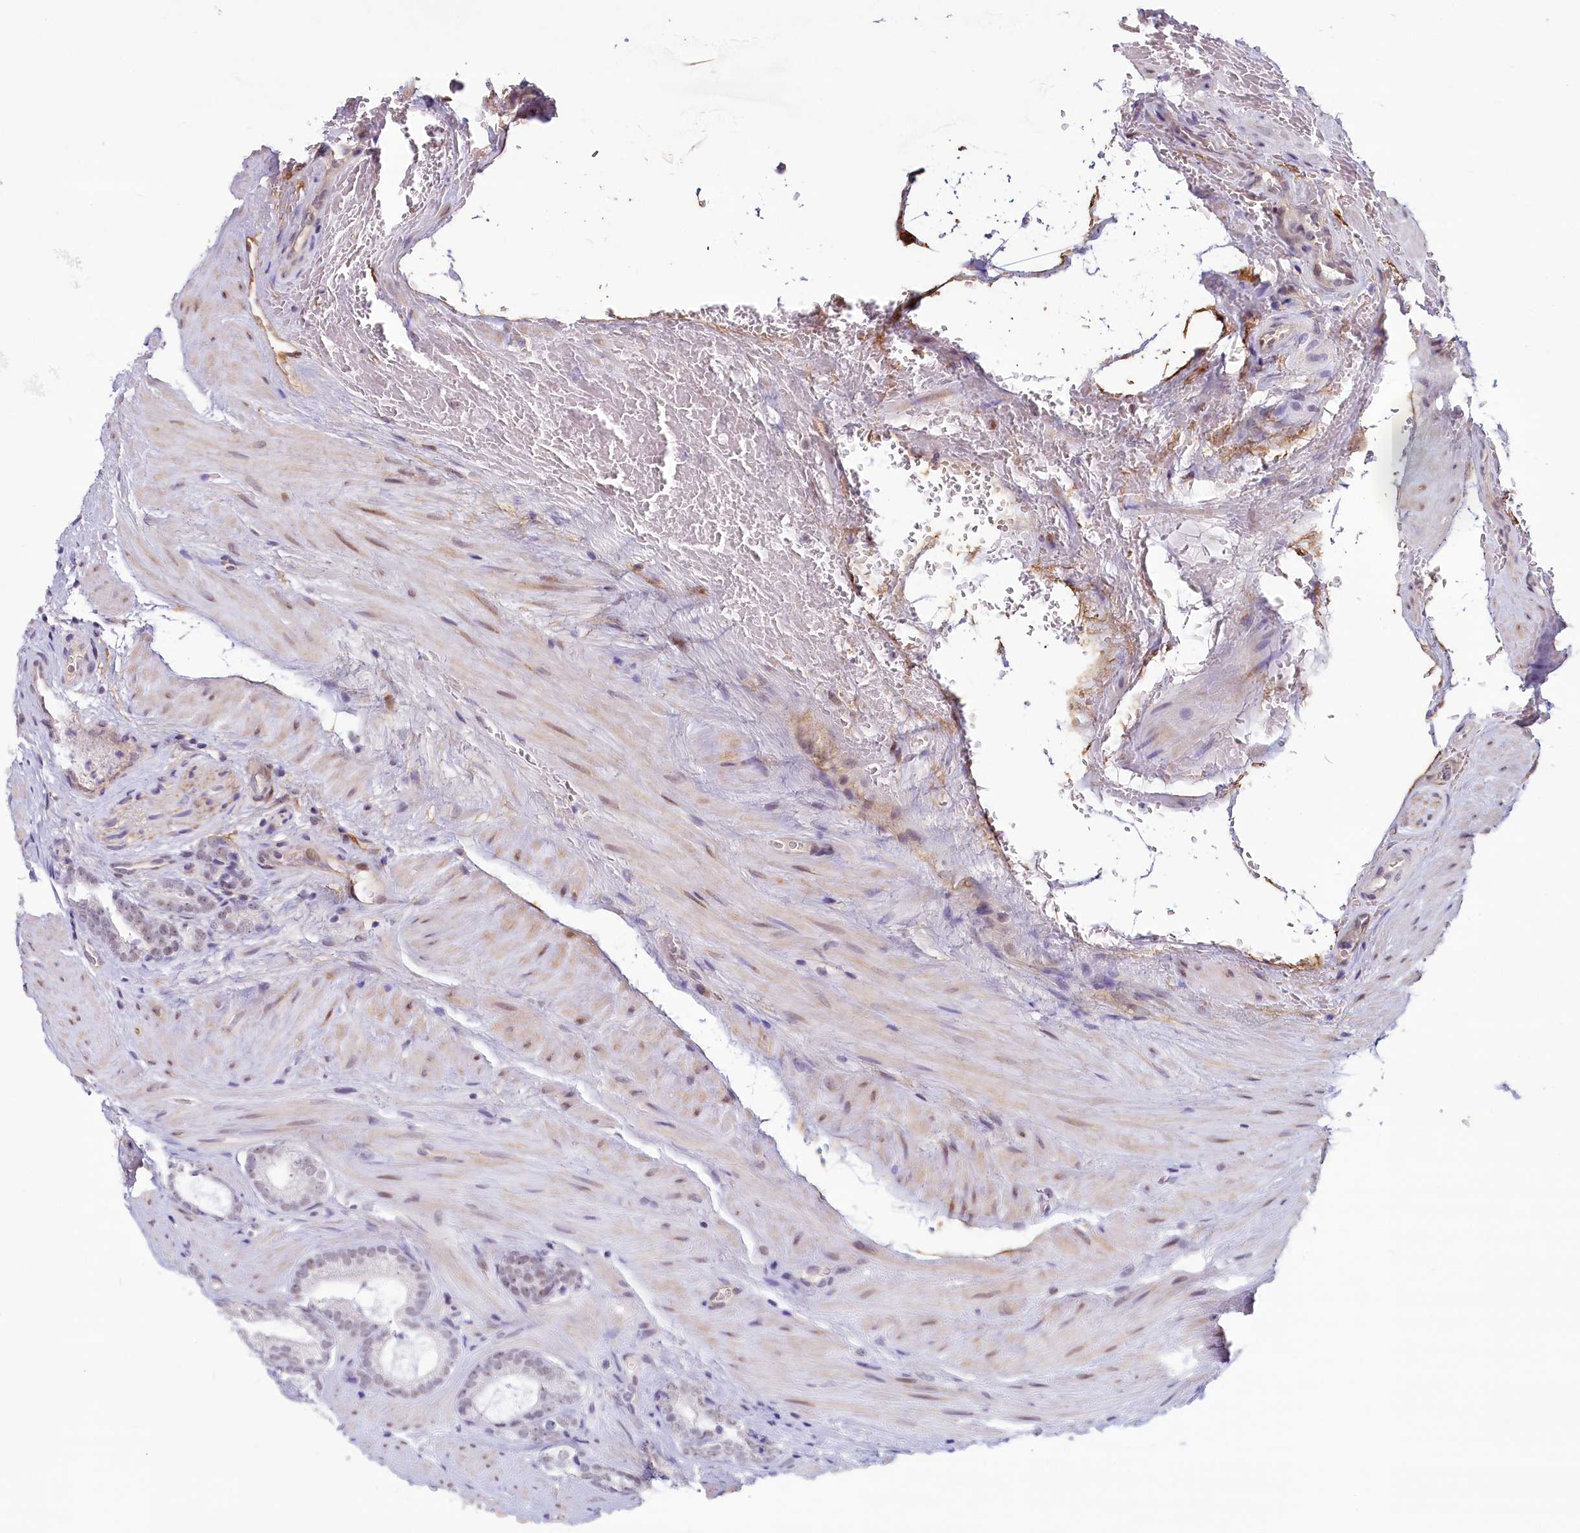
{"staining": {"intensity": "negative", "quantity": "none", "location": "none"}, "tissue": "prostate cancer", "cell_type": "Tumor cells", "image_type": "cancer", "snomed": [{"axis": "morphology", "description": "Adenocarcinoma, High grade"}, {"axis": "topography", "description": "Prostate"}], "caption": "Human adenocarcinoma (high-grade) (prostate) stained for a protein using immunohistochemistry demonstrates no staining in tumor cells.", "gene": "PROCR", "patient": {"sex": "male", "age": 63}}